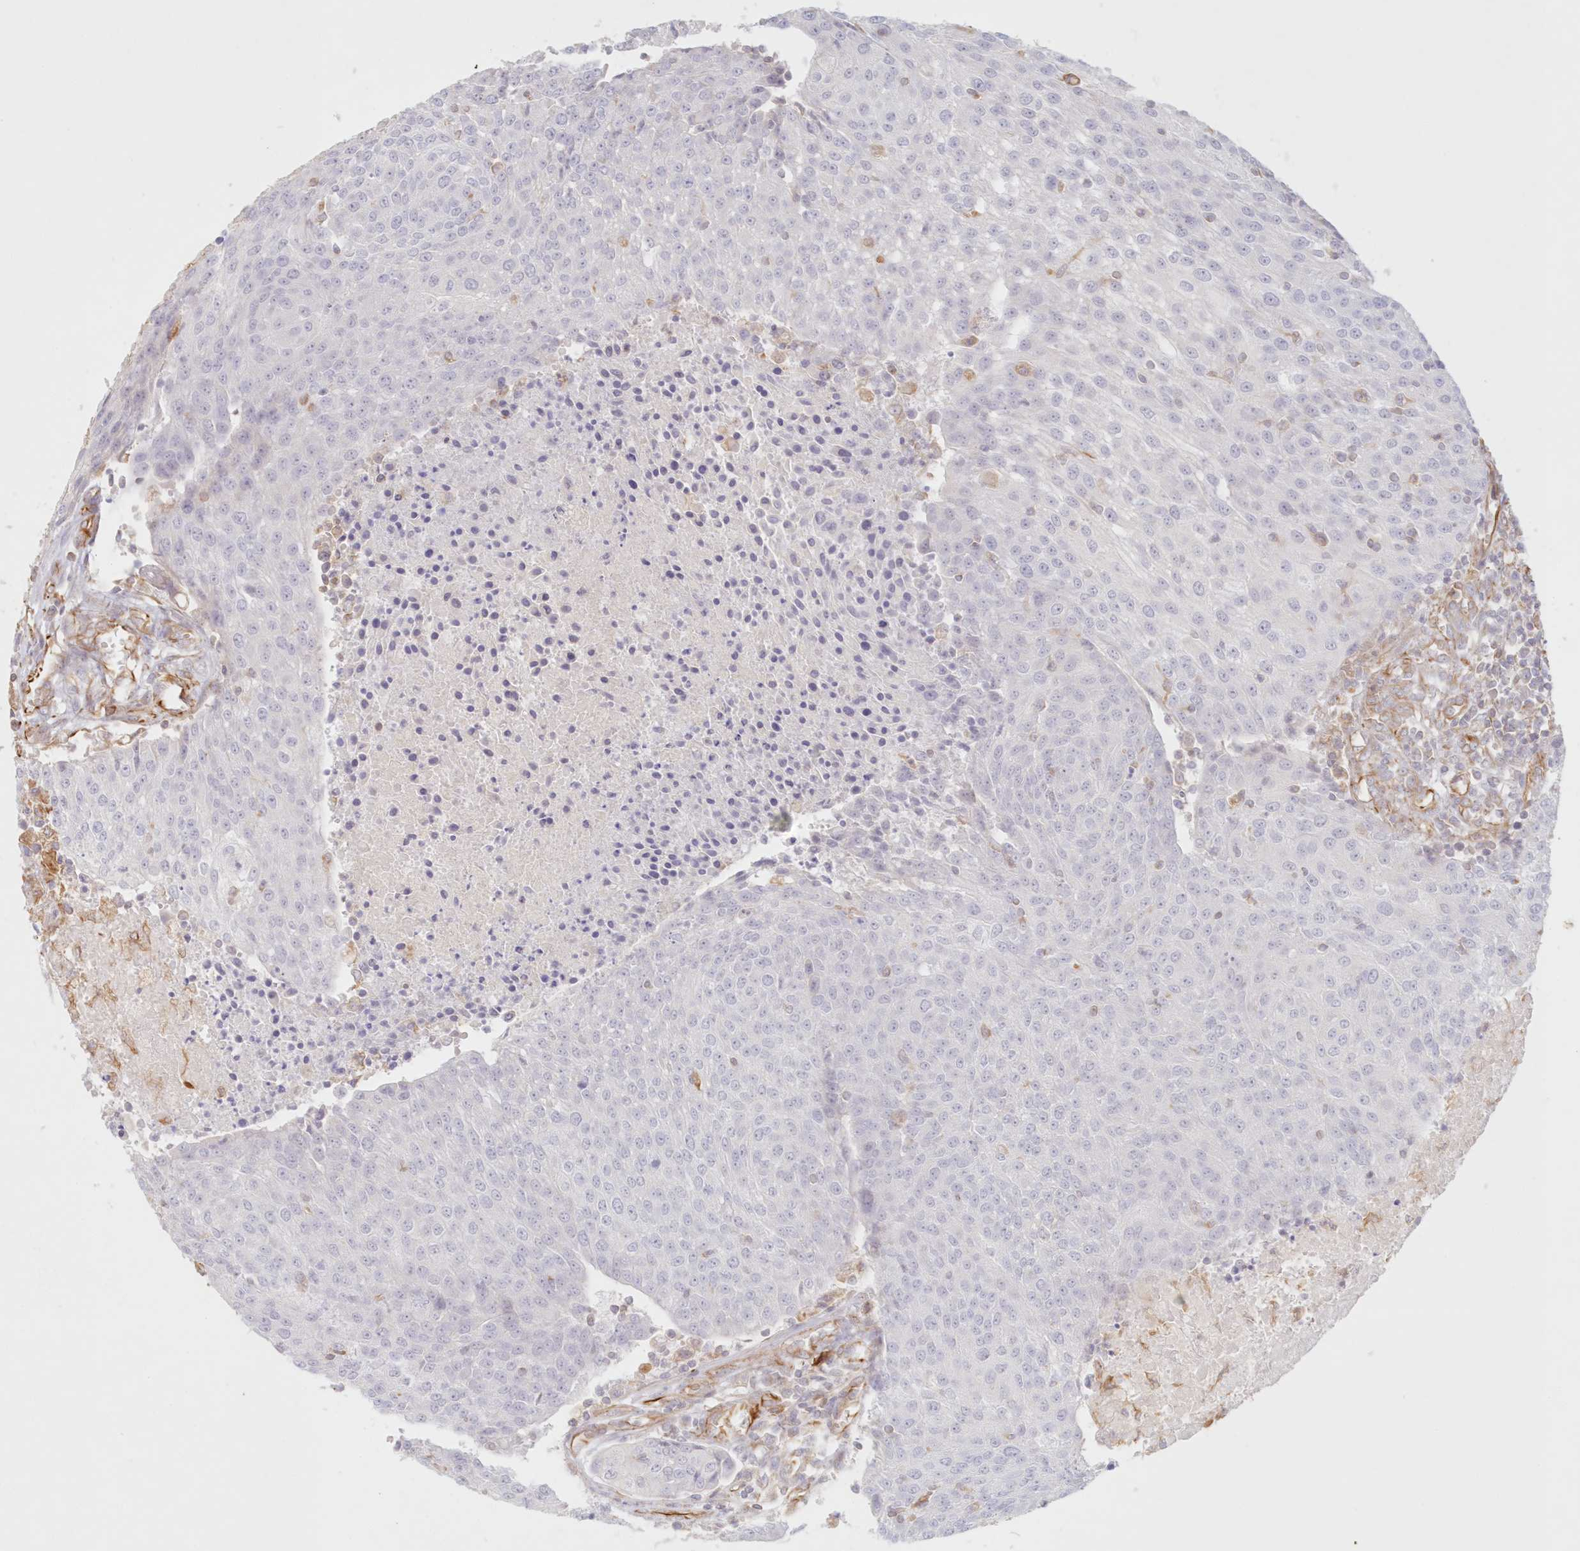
{"staining": {"intensity": "negative", "quantity": "none", "location": "none"}, "tissue": "urothelial cancer", "cell_type": "Tumor cells", "image_type": "cancer", "snomed": [{"axis": "morphology", "description": "Urothelial carcinoma, High grade"}, {"axis": "topography", "description": "Urinary bladder"}], "caption": "This histopathology image is of urothelial cancer stained with IHC to label a protein in brown with the nuclei are counter-stained blue. There is no expression in tumor cells.", "gene": "DMRTB1", "patient": {"sex": "female", "age": 85}}